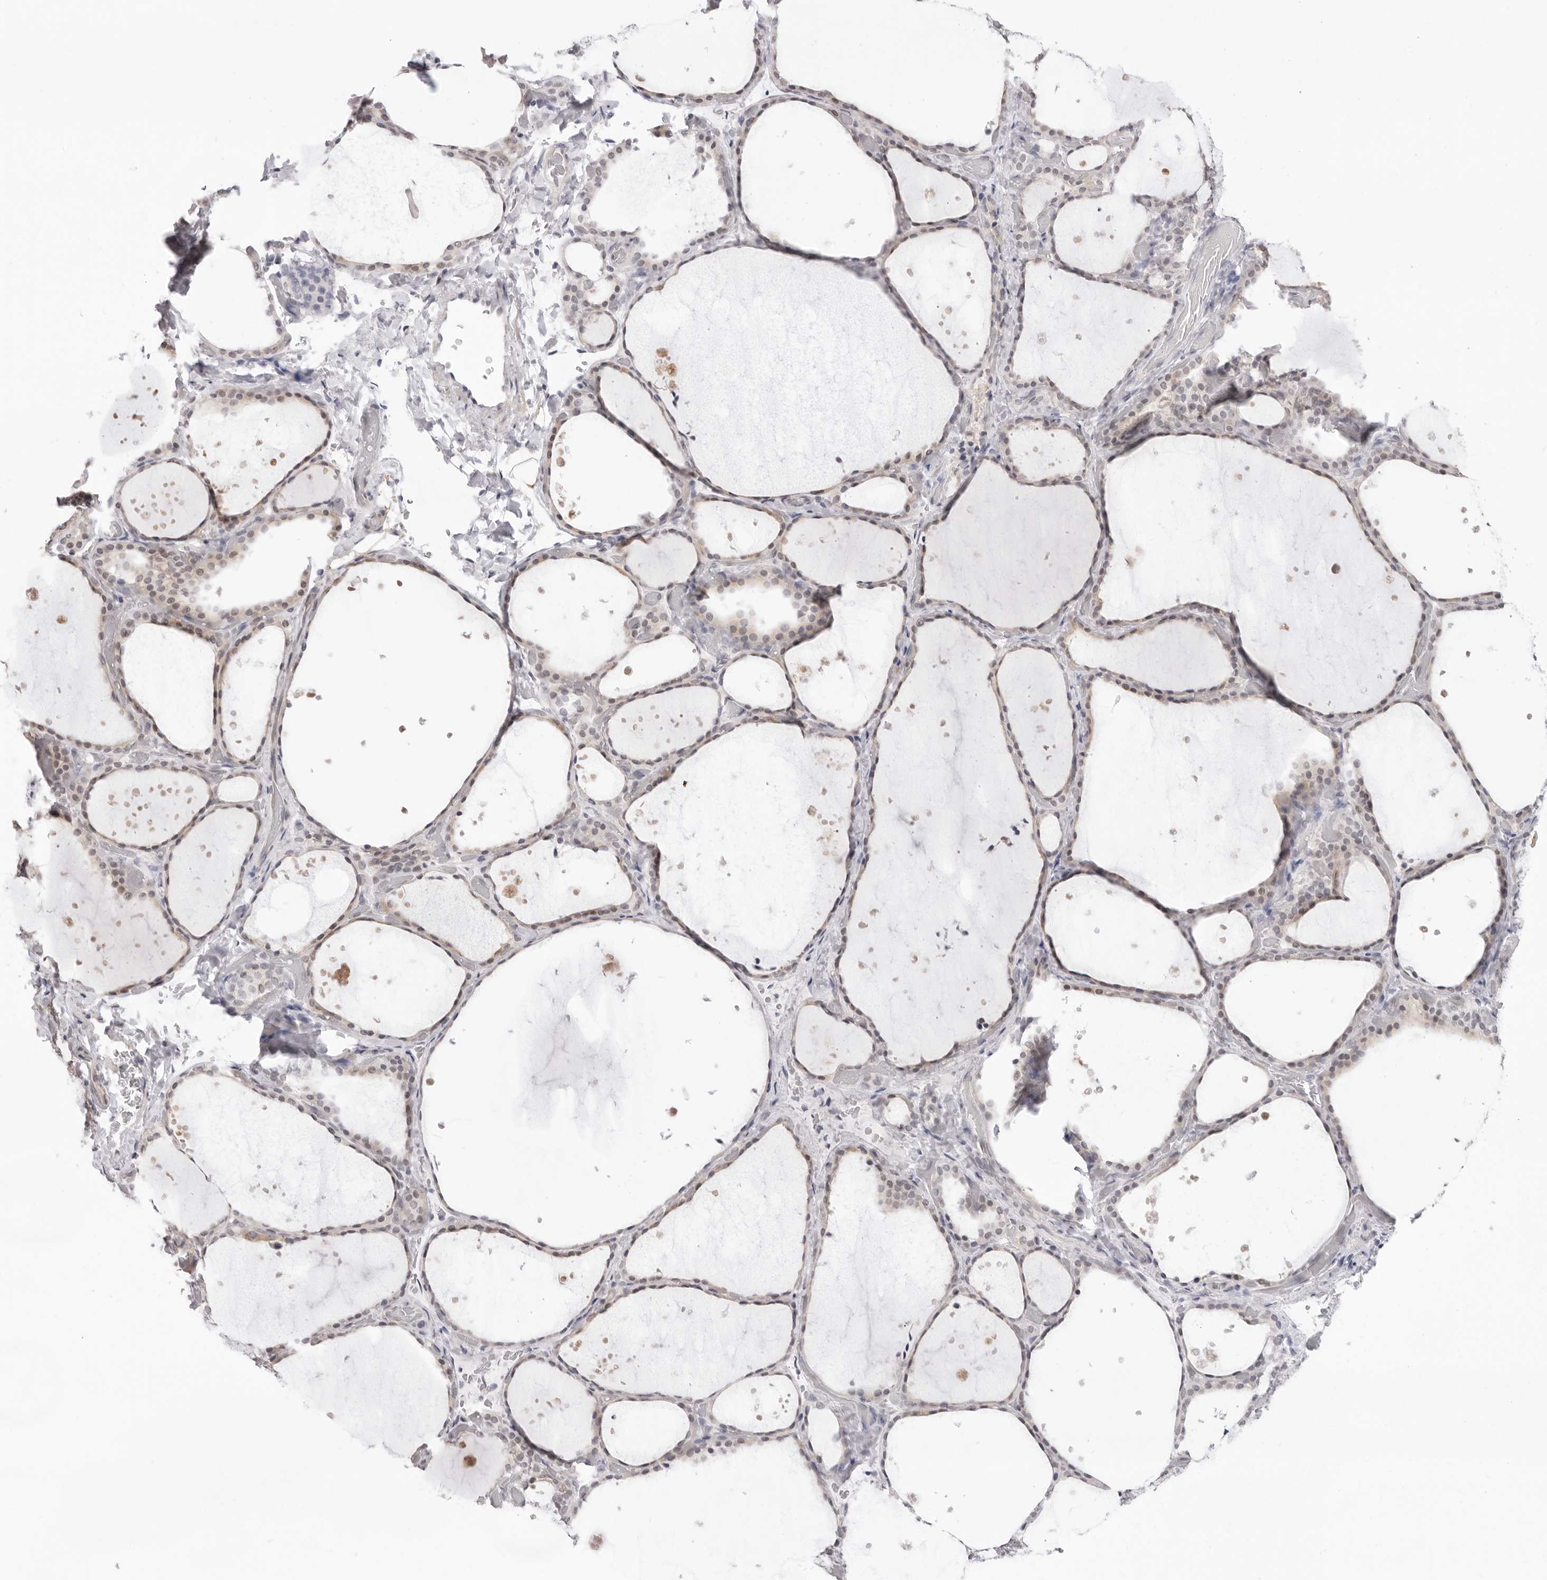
{"staining": {"intensity": "weak", "quantity": "25%-75%", "location": "cytoplasmic/membranous"}, "tissue": "thyroid gland", "cell_type": "Glandular cells", "image_type": "normal", "snomed": [{"axis": "morphology", "description": "Normal tissue, NOS"}, {"axis": "topography", "description": "Thyroid gland"}], "caption": "Immunohistochemical staining of benign thyroid gland reveals 25%-75% levels of weak cytoplasmic/membranous protein staining in approximately 25%-75% of glandular cells.", "gene": "FDPS", "patient": {"sex": "female", "age": 44}}